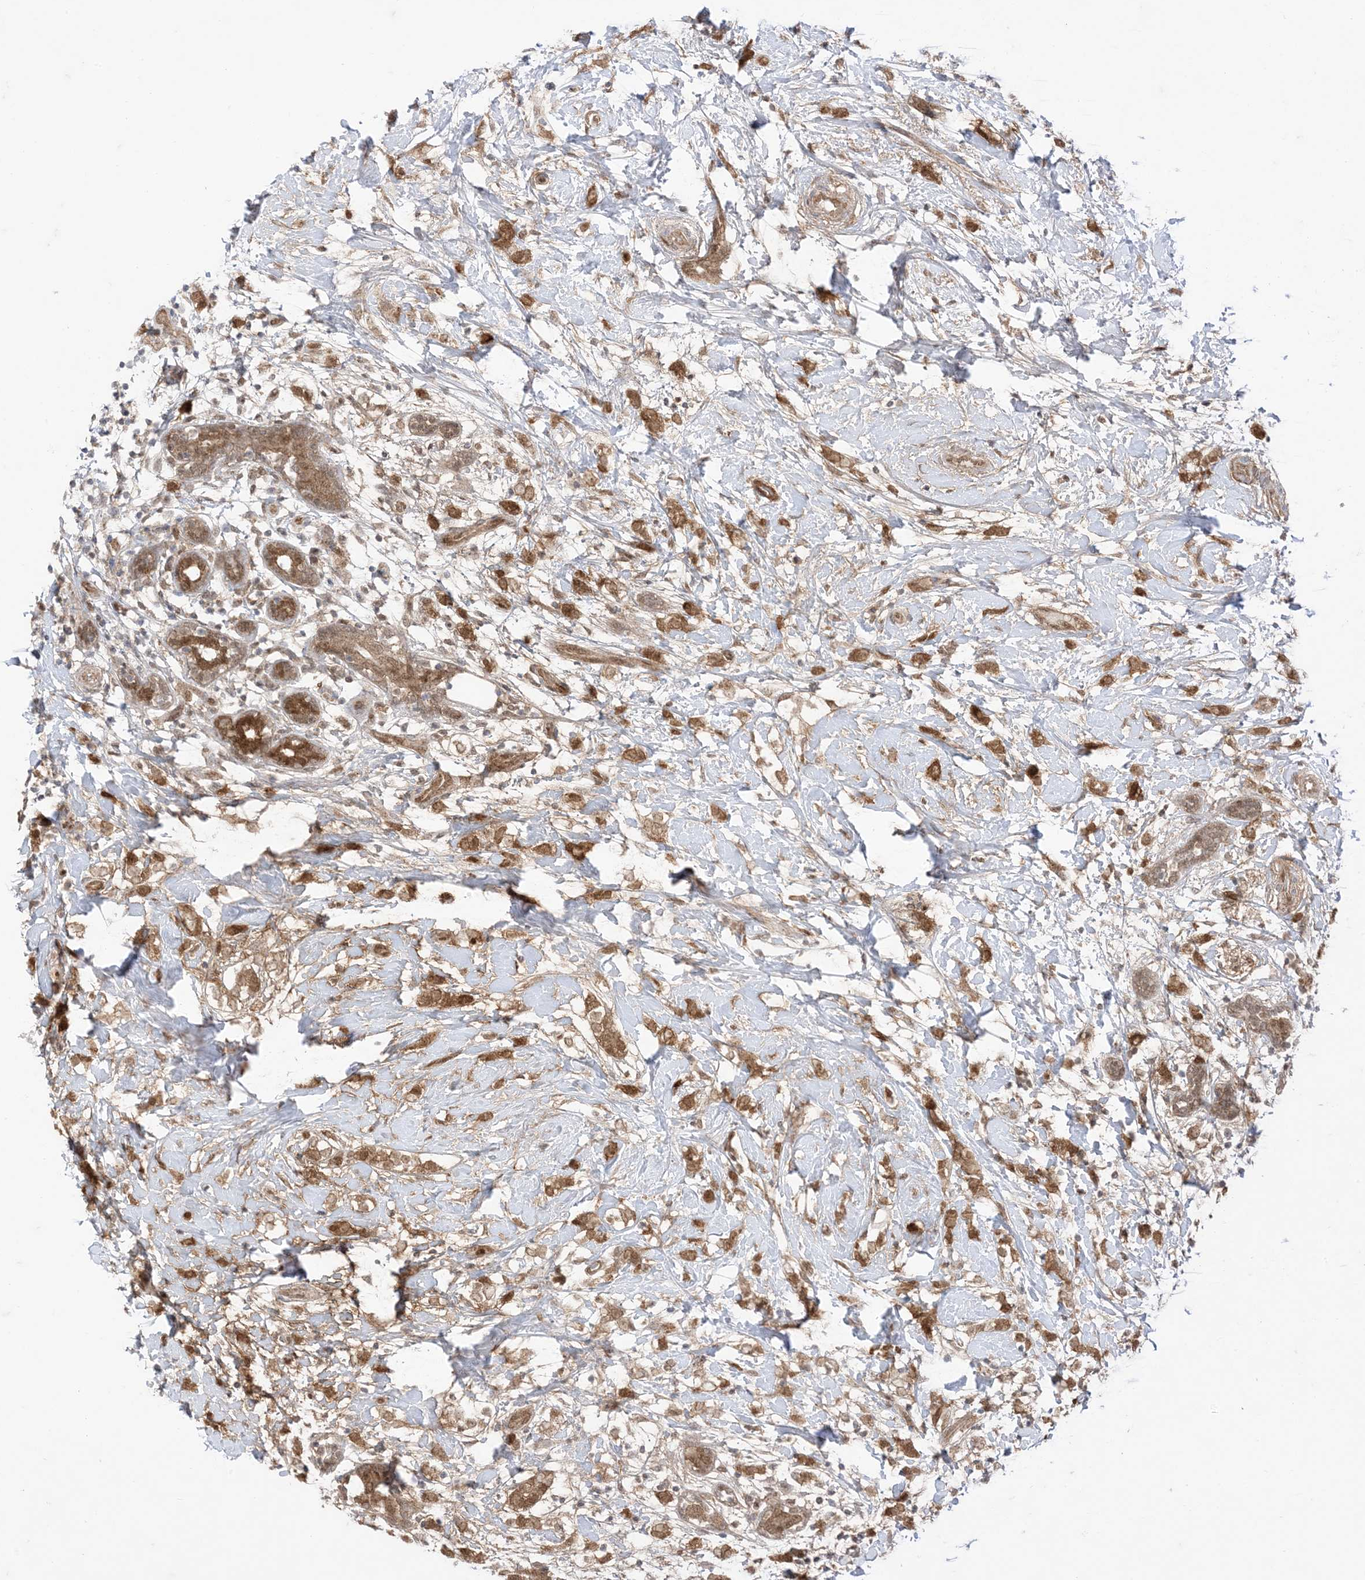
{"staining": {"intensity": "moderate", "quantity": ">75%", "location": "cytoplasmic/membranous"}, "tissue": "breast cancer", "cell_type": "Tumor cells", "image_type": "cancer", "snomed": [{"axis": "morphology", "description": "Normal tissue, NOS"}, {"axis": "morphology", "description": "Lobular carcinoma"}, {"axis": "topography", "description": "Breast"}], "caption": "Immunohistochemistry (IHC) of human breast cancer exhibits medium levels of moderate cytoplasmic/membranous expression in approximately >75% of tumor cells. Using DAB (3,3'-diaminobenzidine) (brown) and hematoxylin (blue) stains, captured at high magnification using brightfield microscopy.", "gene": "PTPA", "patient": {"sex": "female", "age": 47}}